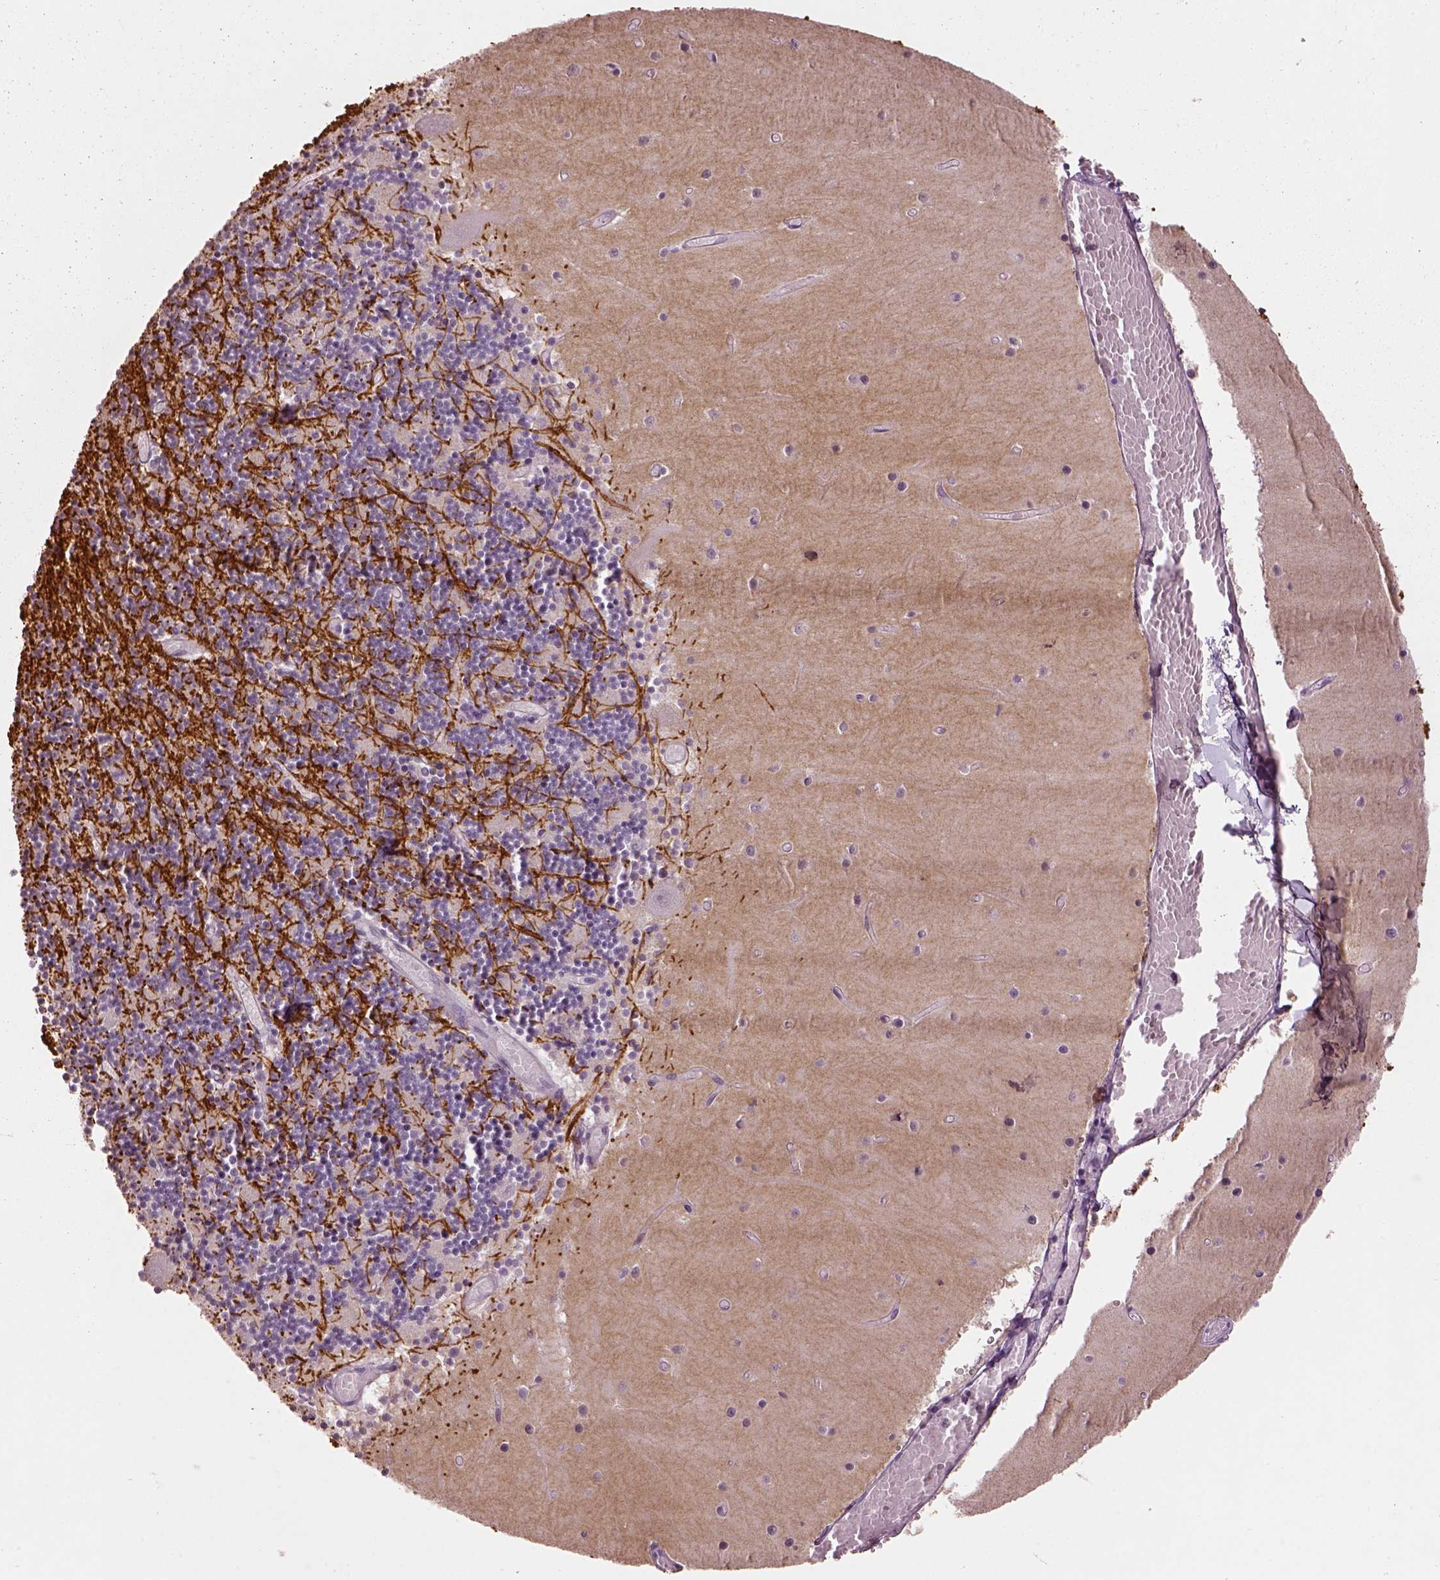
{"staining": {"intensity": "negative", "quantity": "none", "location": "none"}, "tissue": "cerebellum", "cell_type": "Cells in granular layer", "image_type": "normal", "snomed": [{"axis": "morphology", "description": "Normal tissue, NOS"}, {"axis": "topography", "description": "Cerebellum"}], "caption": "This is a image of immunohistochemistry (IHC) staining of benign cerebellum, which shows no staining in cells in granular layer. (Stains: DAB (3,3'-diaminobenzidine) immunohistochemistry with hematoxylin counter stain, Microscopy: brightfield microscopy at high magnification).", "gene": "KCNIP3", "patient": {"sex": "female", "age": 28}}